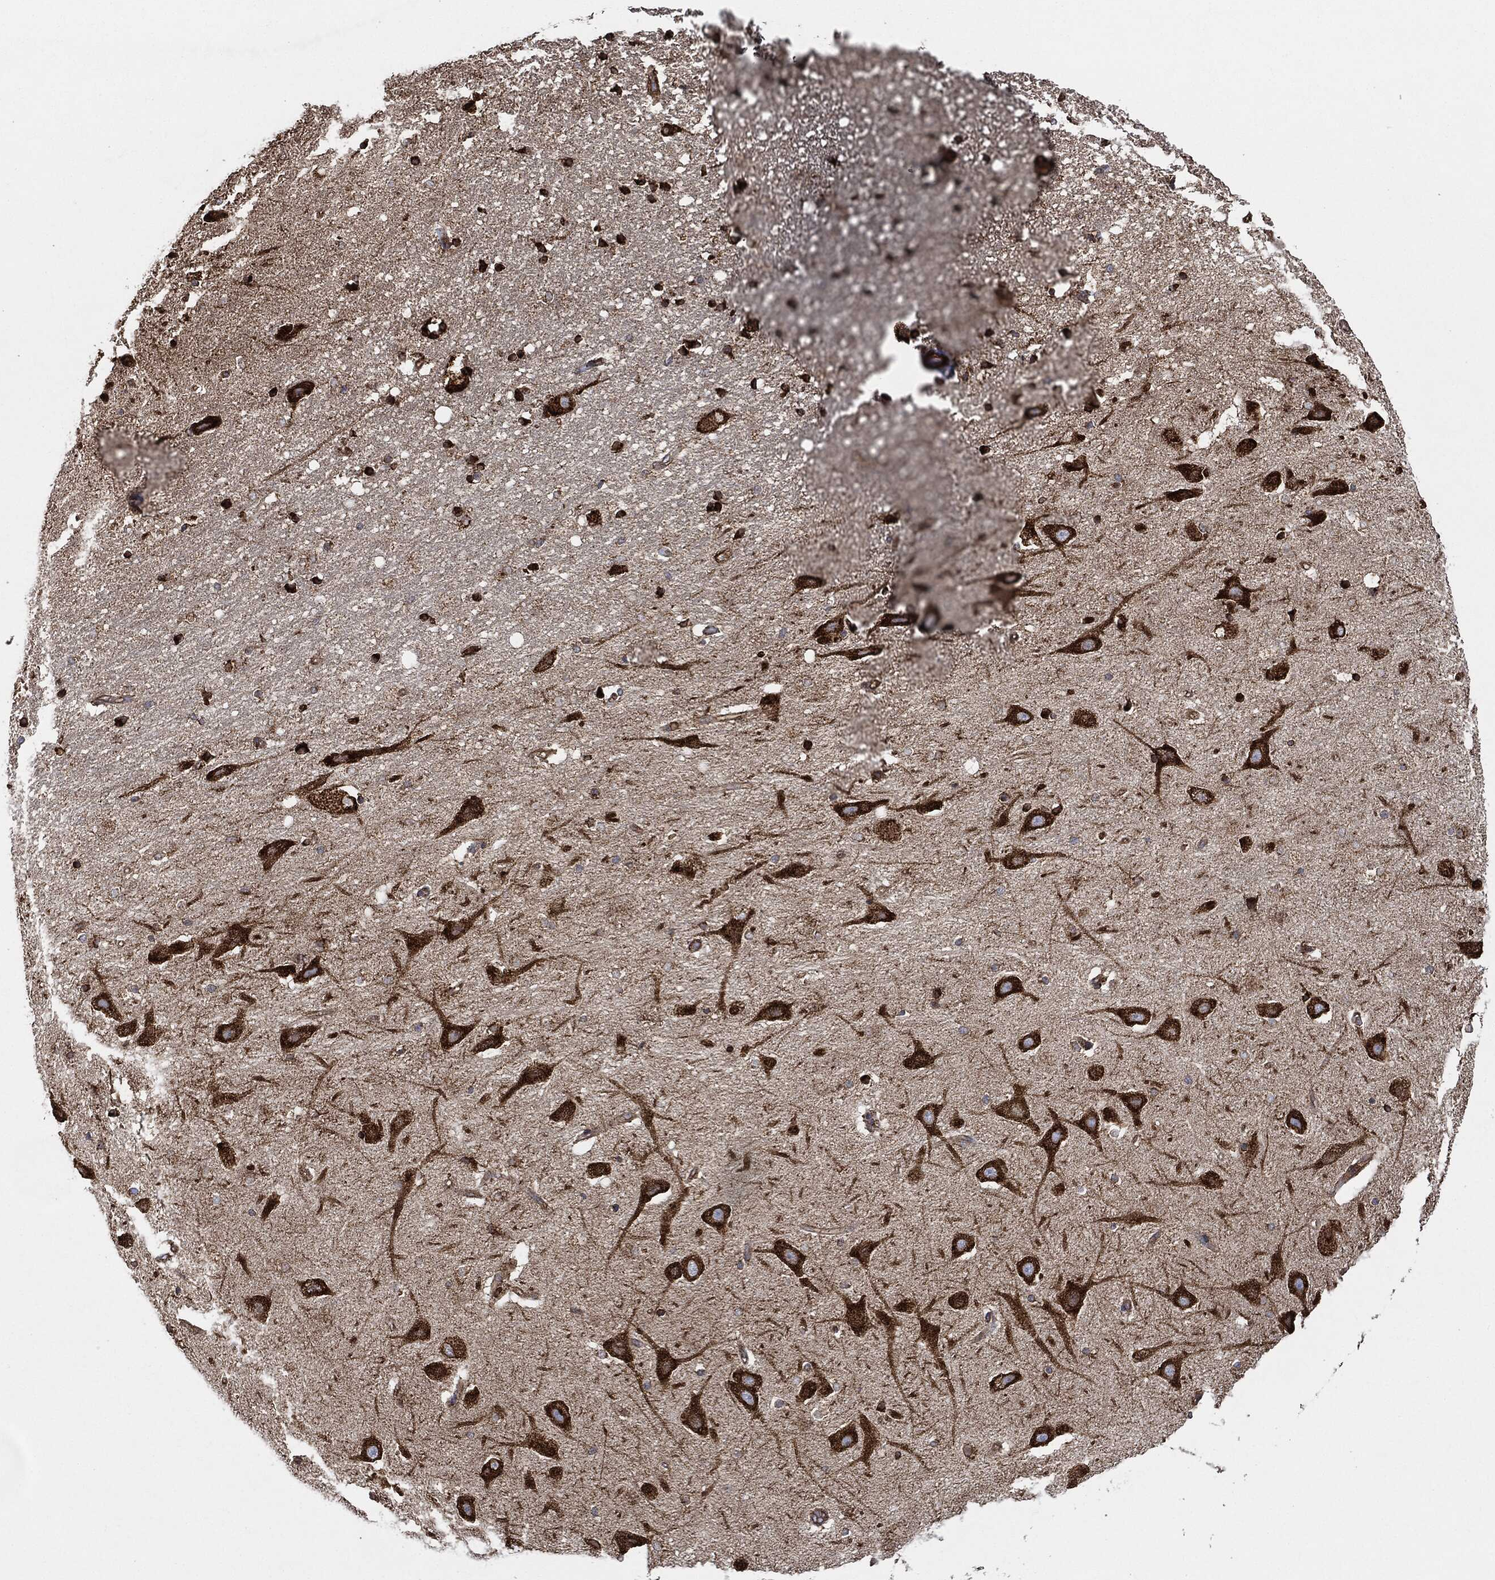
{"staining": {"intensity": "strong", "quantity": ">75%", "location": "cytoplasmic/membranous"}, "tissue": "hippocampus", "cell_type": "Glial cells", "image_type": "normal", "snomed": [{"axis": "morphology", "description": "Normal tissue, NOS"}, {"axis": "topography", "description": "Hippocampus"}], "caption": "Strong cytoplasmic/membranous protein expression is present in about >75% of glial cells in hippocampus. Immunohistochemistry (ihc) stains the protein of interest in brown and the nuclei are stained blue.", "gene": "AMFR", "patient": {"sex": "male", "age": 49}}